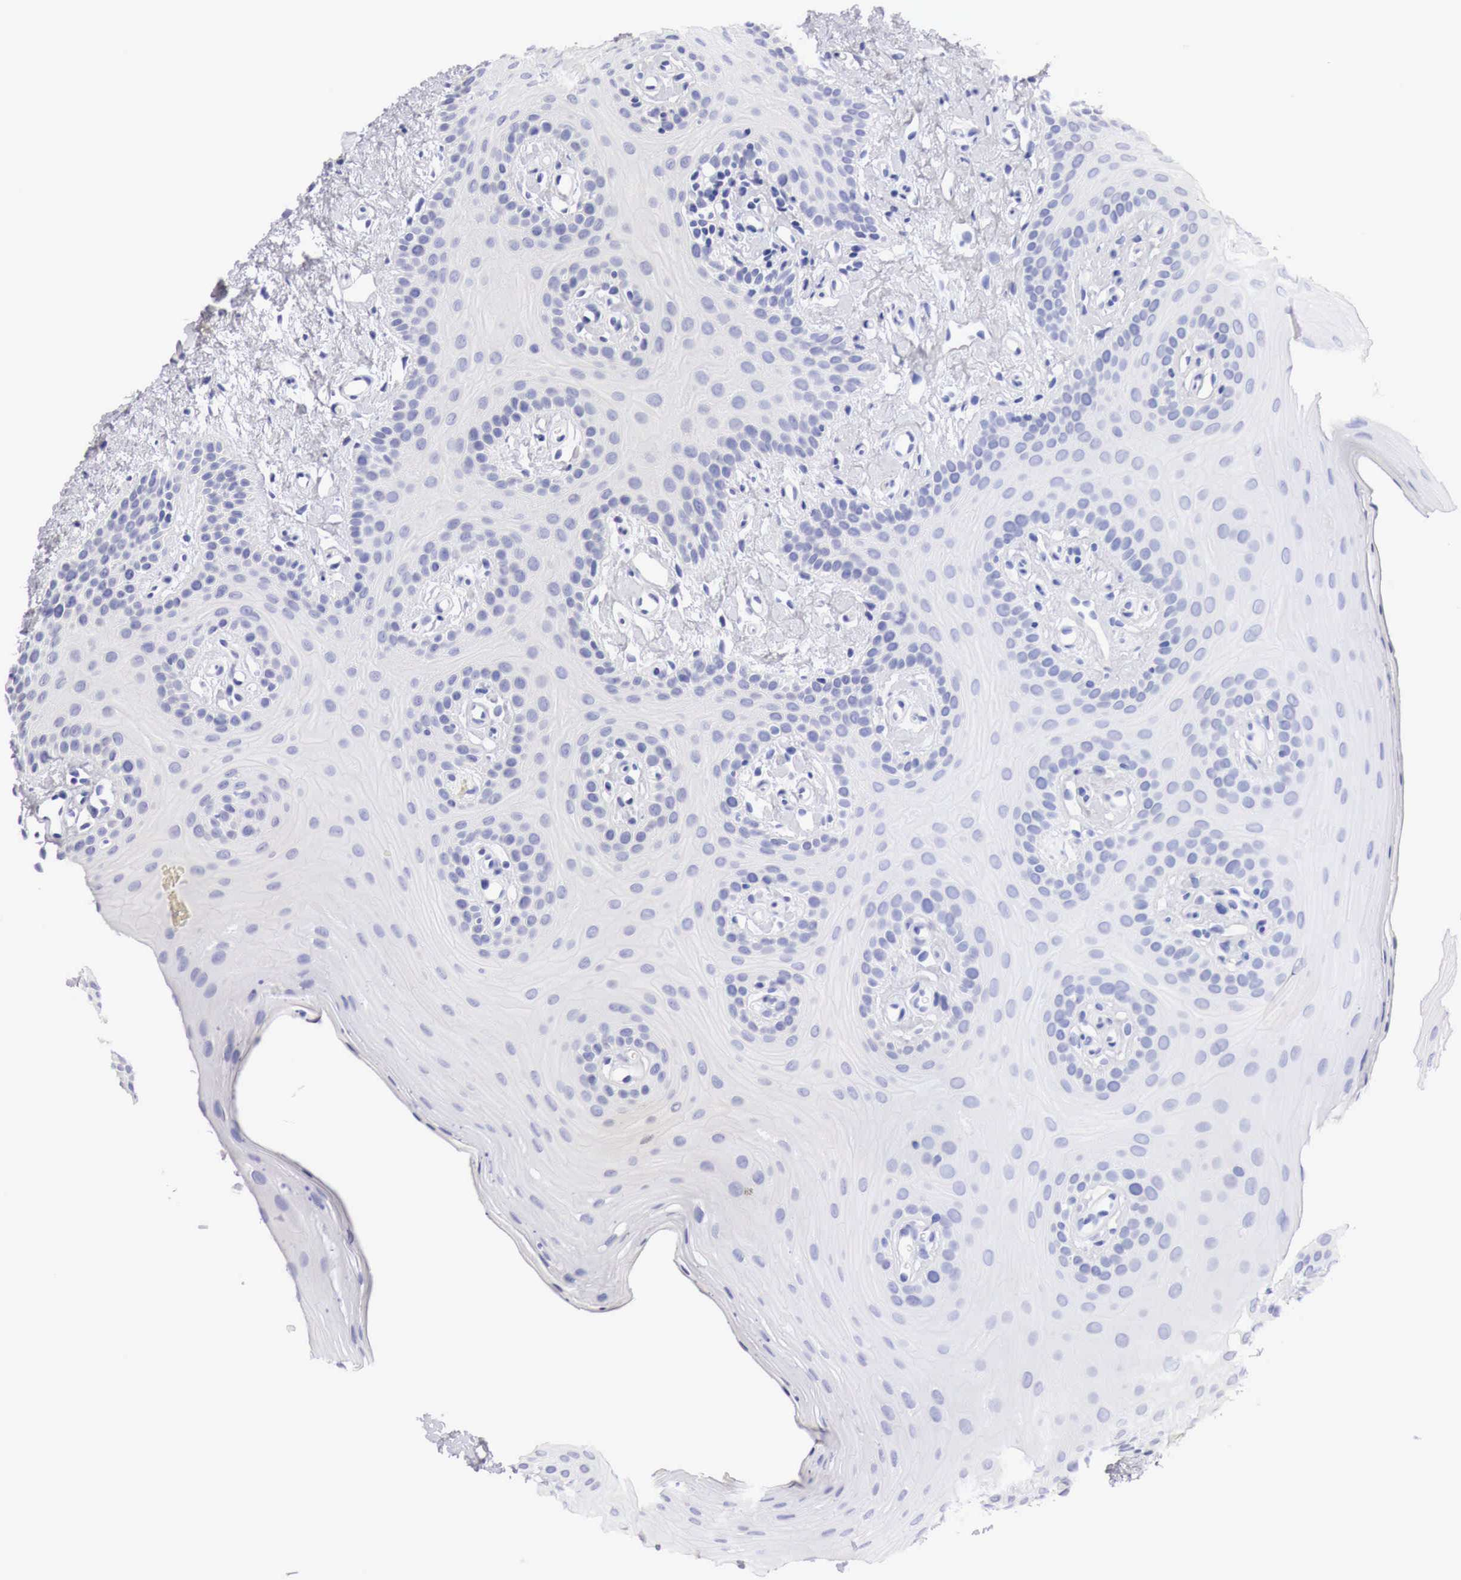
{"staining": {"intensity": "negative", "quantity": "none", "location": "none"}, "tissue": "oral mucosa", "cell_type": "Squamous epithelial cells", "image_type": "normal", "snomed": [{"axis": "morphology", "description": "Normal tissue, NOS"}, {"axis": "topography", "description": "Oral tissue"}], "caption": "Human oral mucosa stained for a protein using immunohistochemistry displays no staining in squamous epithelial cells.", "gene": "CASP3", "patient": {"sex": "male", "age": 14}}